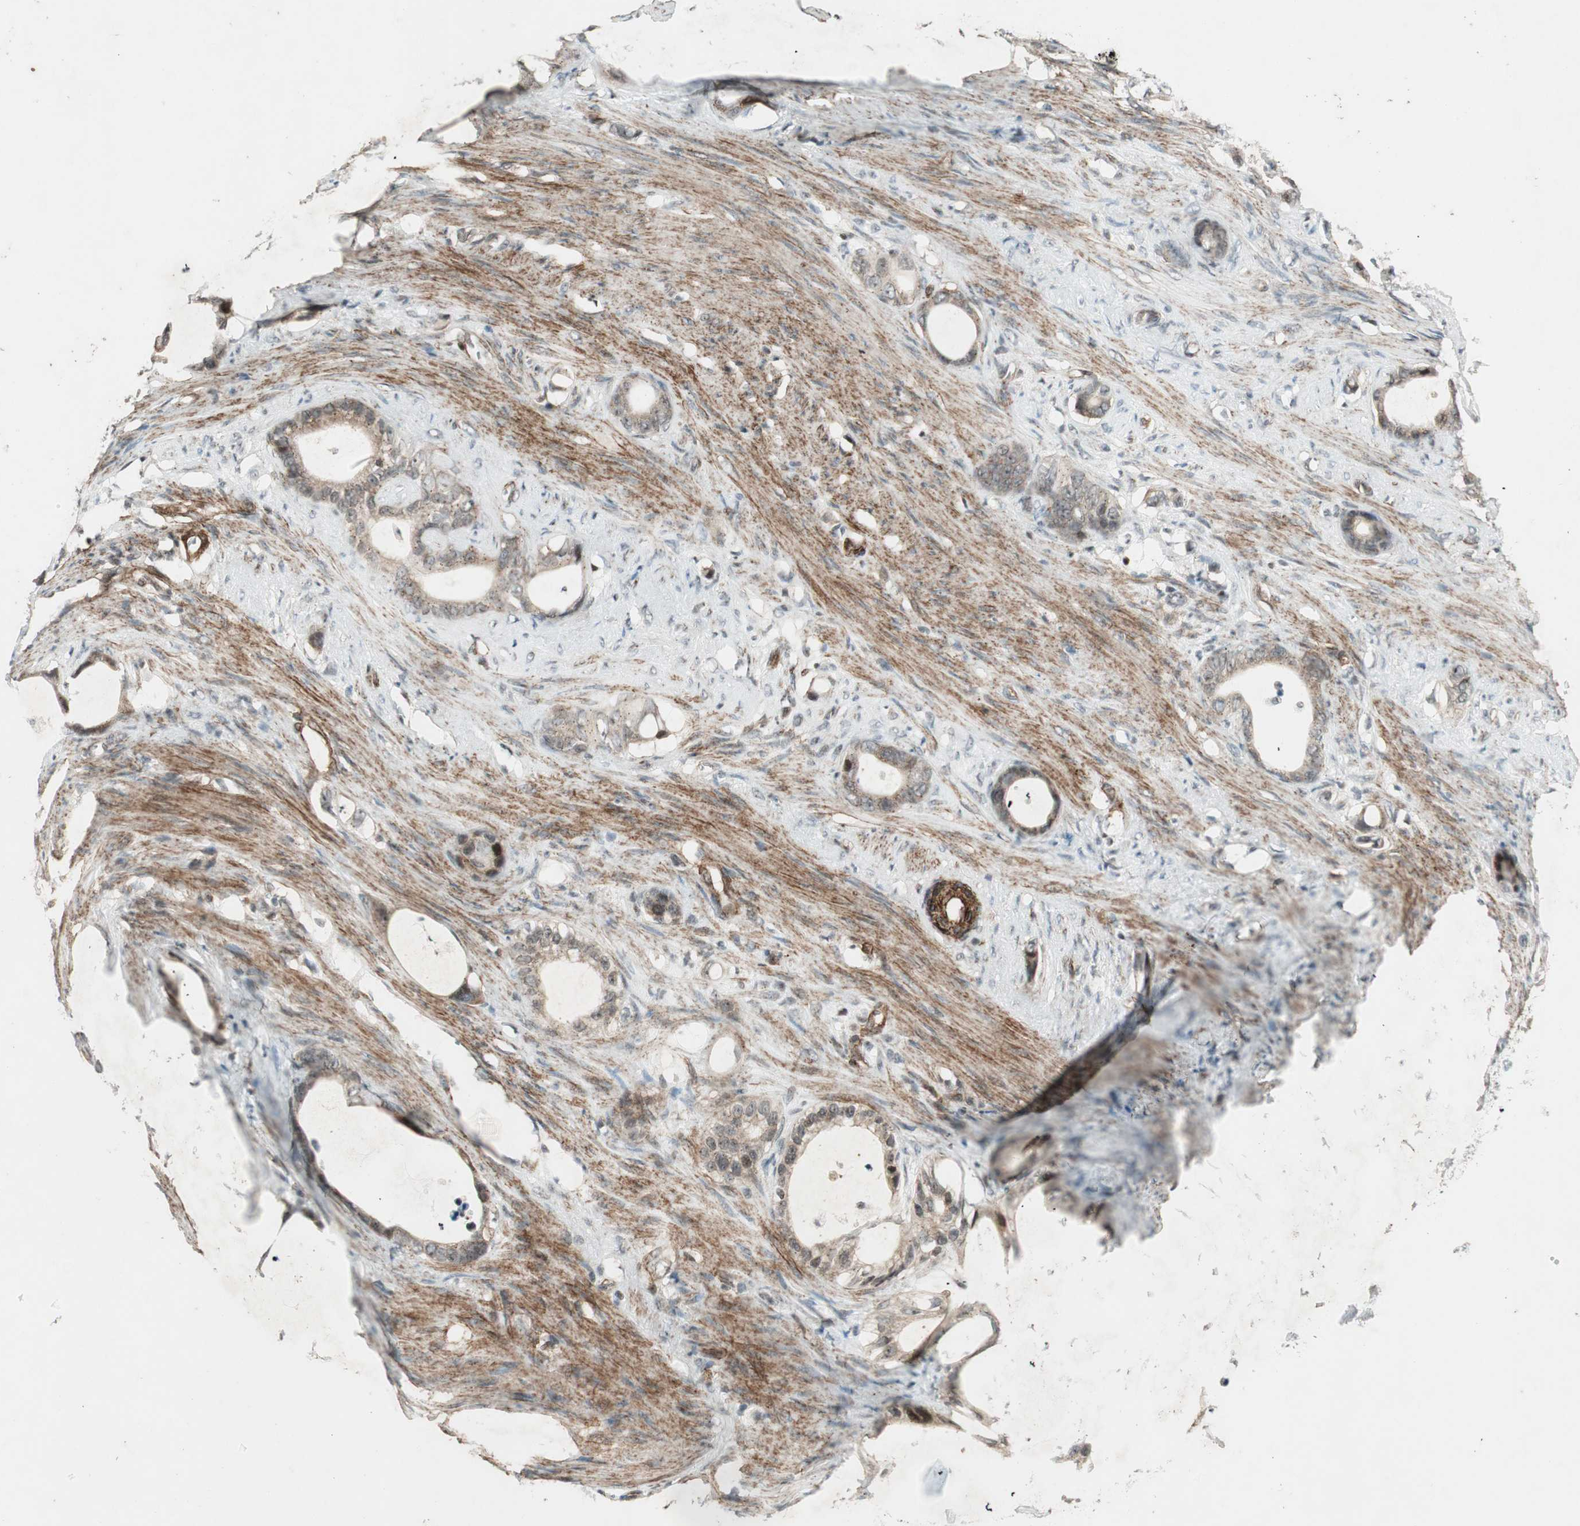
{"staining": {"intensity": "moderate", "quantity": "<25%", "location": "cytoplasmic/membranous"}, "tissue": "stomach cancer", "cell_type": "Tumor cells", "image_type": "cancer", "snomed": [{"axis": "morphology", "description": "Adenocarcinoma, NOS"}, {"axis": "topography", "description": "Stomach"}], "caption": "Immunohistochemical staining of stomach adenocarcinoma reveals low levels of moderate cytoplasmic/membranous expression in about <25% of tumor cells.", "gene": "CDK19", "patient": {"sex": "female", "age": 75}}